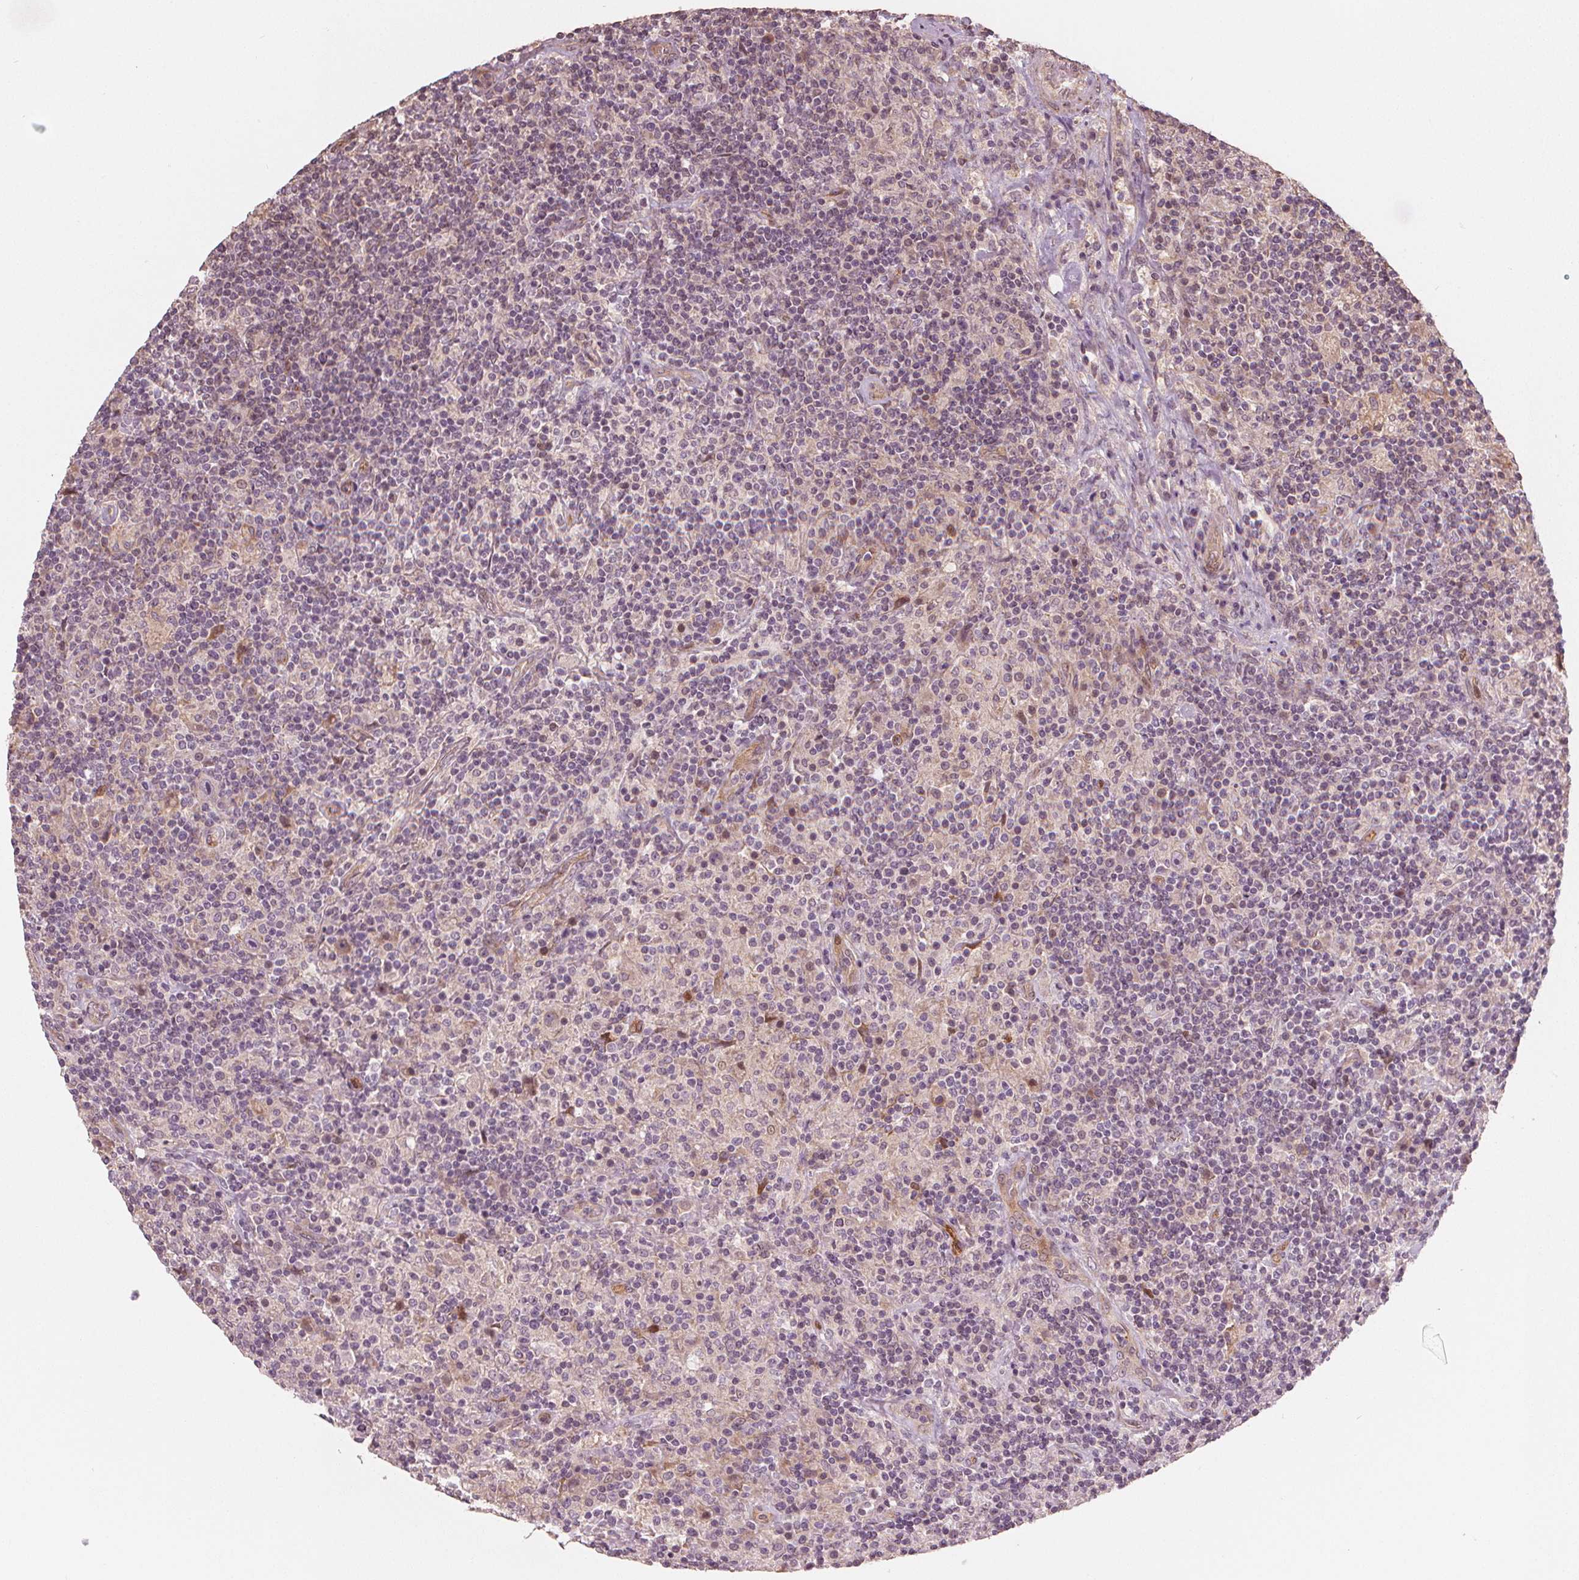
{"staining": {"intensity": "negative", "quantity": "none", "location": "none"}, "tissue": "lymphoma", "cell_type": "Tumor cells", "image_type": "cancer", "snomed": [{"axis": "morphology", "description": "Hodgkin's disease, NOS"}, {"axis": "topography", "description": "Lymph node"}], "caption": "A micrograph of human Hodgkin's disease is negative for staining in tumor cells.", "gene": "CLBA1", "patient": {"sex": "male", "age": 70}}